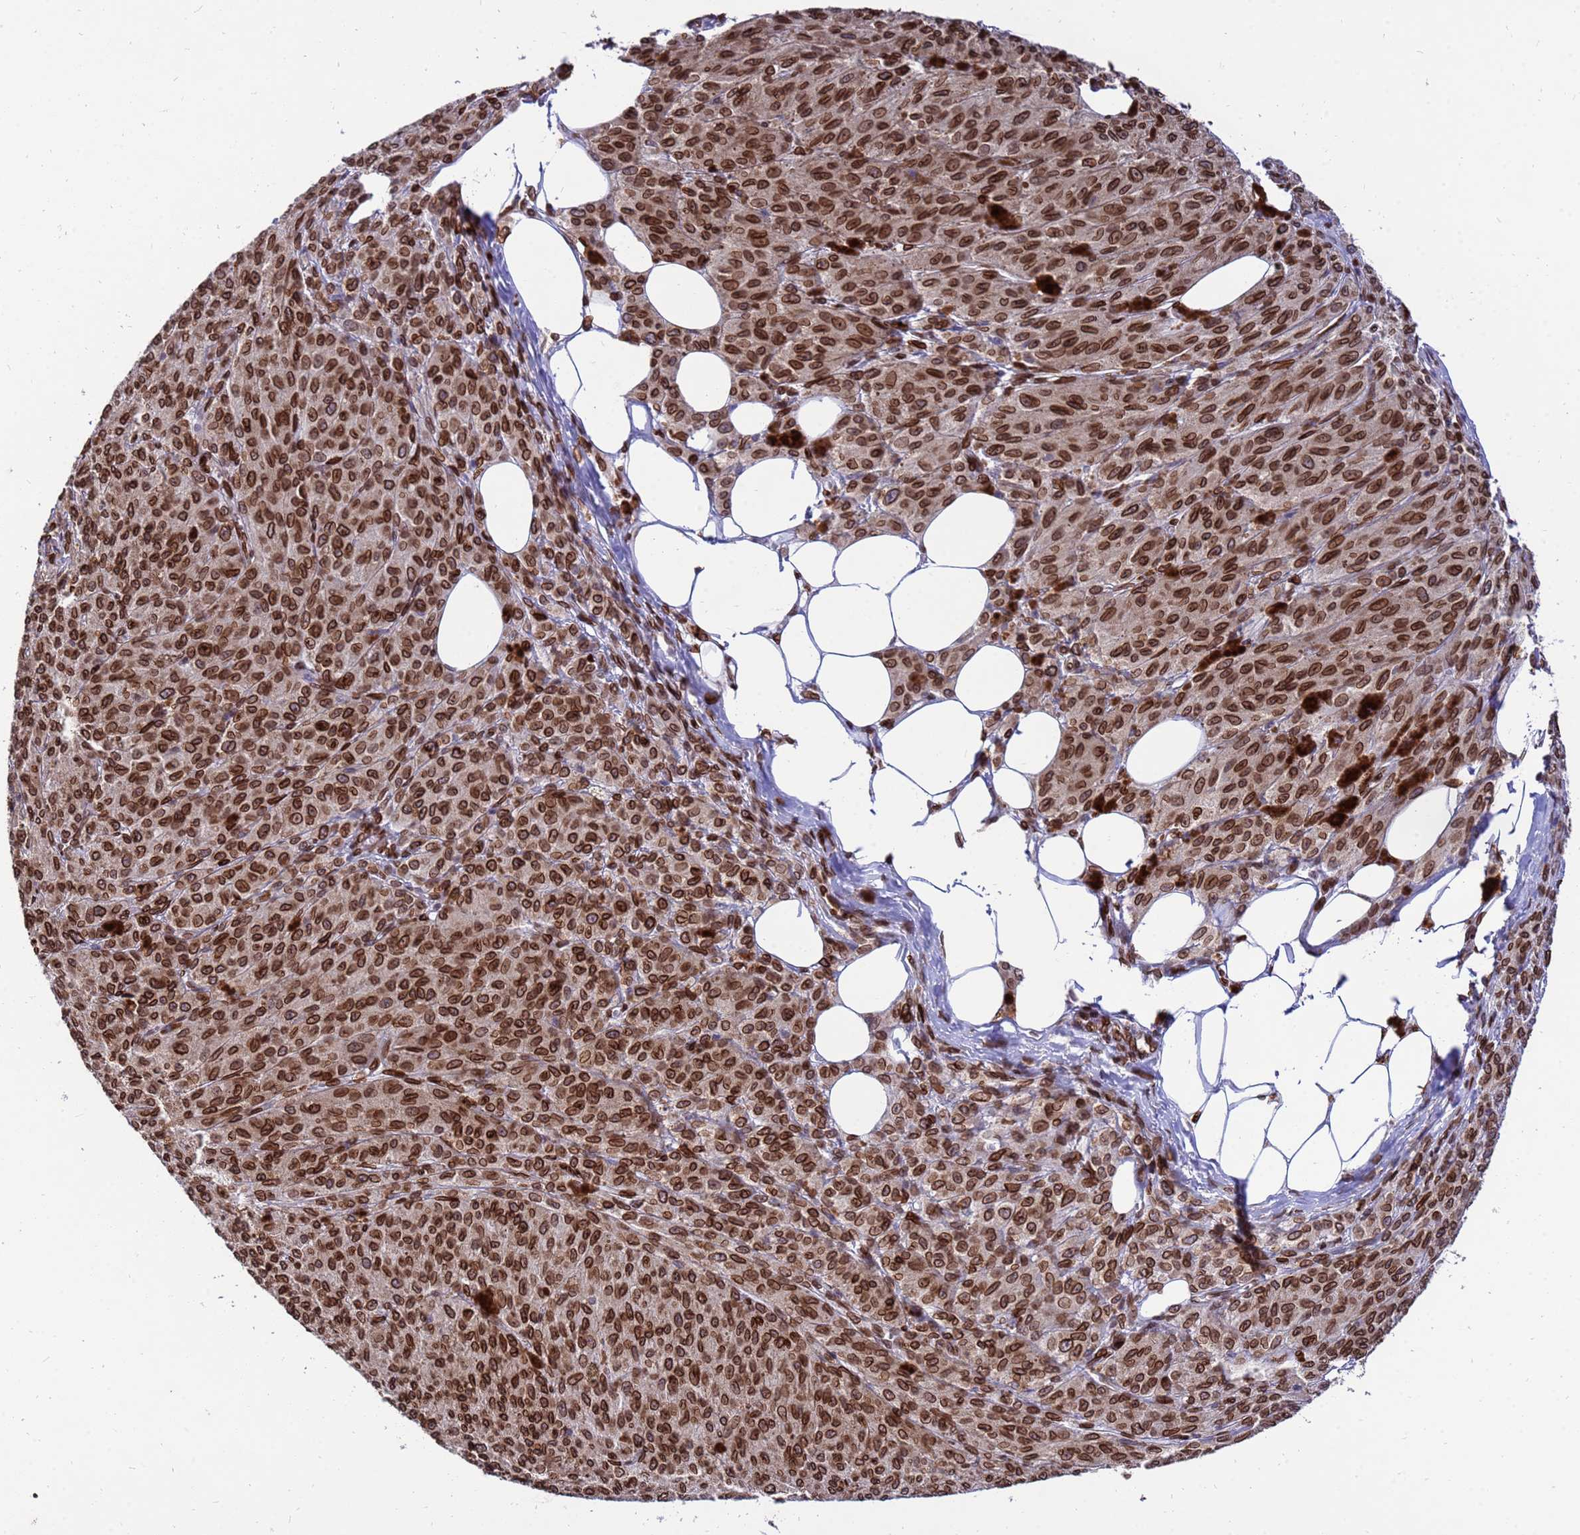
{"staining": {"intensity": "strong", "quantity": ">75%", "location": "cytoplasmic/membranous,nuclear"}, "tissue": "melanoma", "cell_type": "Tumor cells", "image_type": "cancer", "snomed": [{"axis": "morphology", "description": "Malignant melanoma, NOS"}, {"axis": "topography", "description": "Skin"}], "caption": "Immunohistochemical staining of human melanoma displays high levels of strong cytoplasmic/membranous and nuclear protein staining in about >75% of tumor cells.", "gene": "GPR135", "patient": {"sex": "female", "age": 52}}